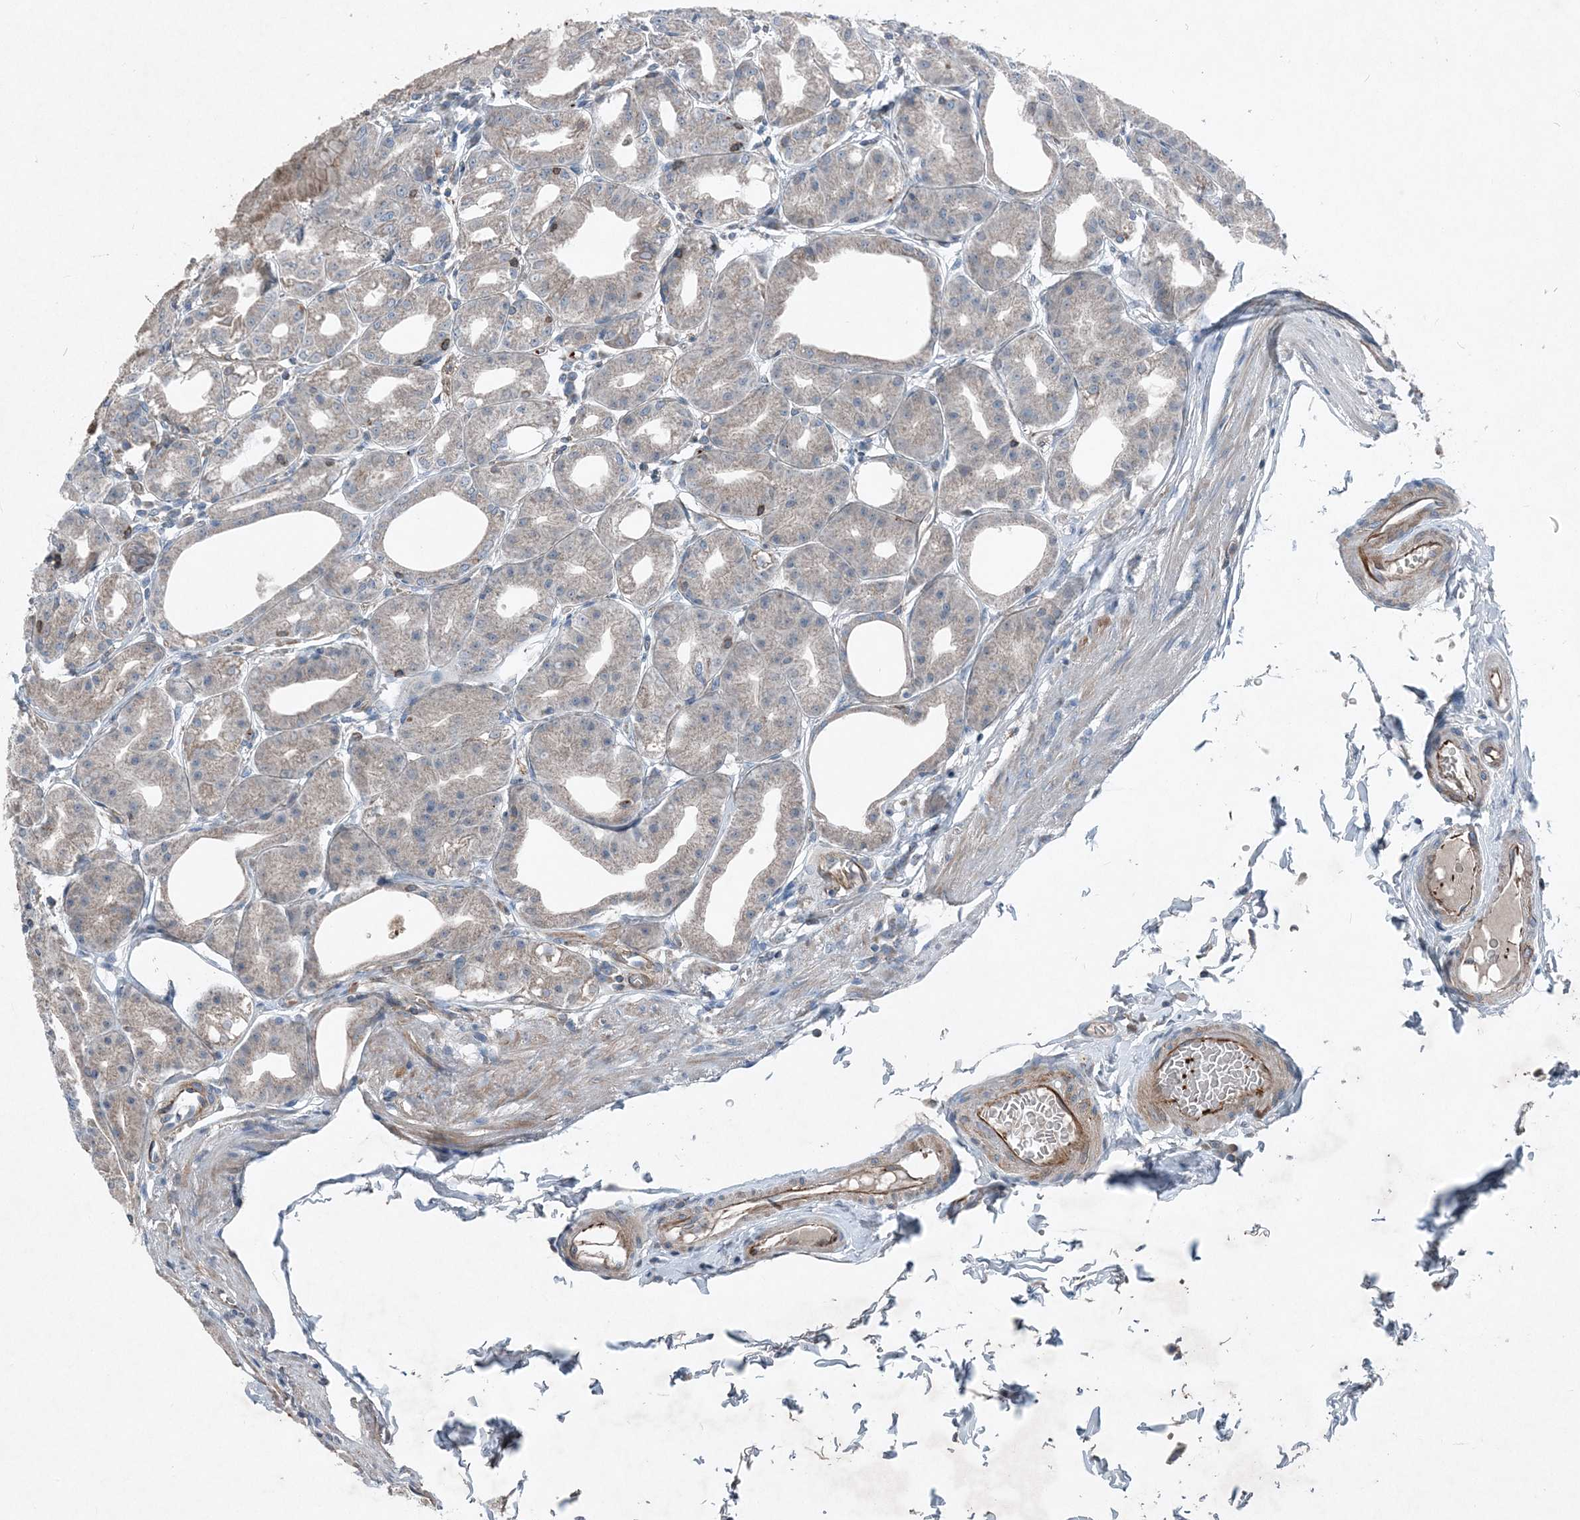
{"staining": {"intensity": "moderate", "quantity": "25%-75%", "location": "cytoplasmic/membranous"}, "tissue": "stomach", "cell_type": "Glandular cells", "image_type": "normal", "snomed": [{"axis": "morphology", "description": "Normal tissue, NOS"}, {"axis": "topography", "description": "Stomach, lower"}], "caption": "Protein expression analysis of unremarkable stomach reveals moderate cytoplasmic/membranous expression in about 25%-75% of glandular cells.", "gene": "DGUOK", "patient": {"sex": "male", "age": 71}}